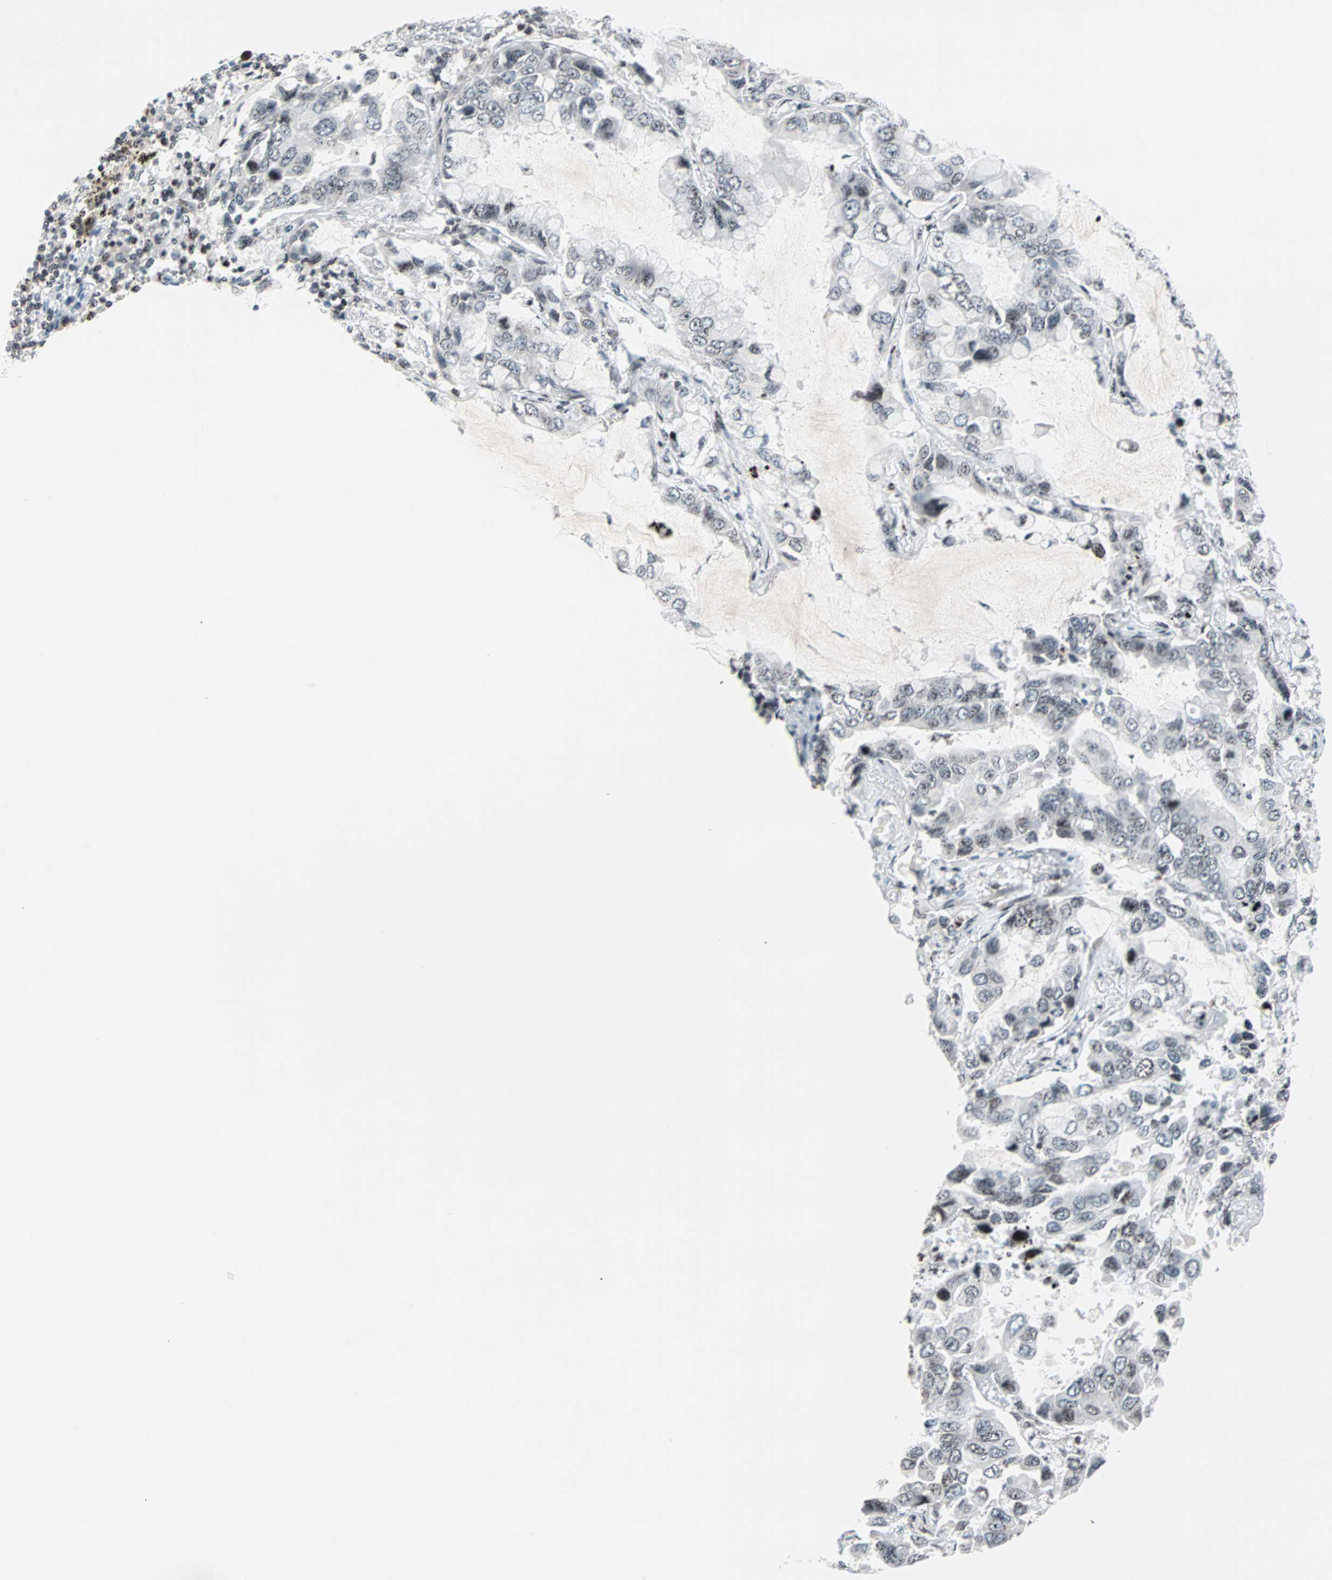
{"staining": {"intensity": "weak", "quantity": "25%-75%", "location": "nuclear"}, "tissue": "lung cancer", "cell_type": "Tumor cells", "image_type": "cancer", "snomed": [{"axis": "morphology", "description": "Adenocarcinoma, NOS"}, {"axis": "topography", "description": "Lung"}], "caption": "A brown stain shows weak nuclear staining of a protein in human lung adenocarcinoma tumor cells. (DAB IHC, brown staining for protein, blue staining for nuclei).", "gene": "CENPA", "patient": {"sex": "male", "age": 64}}